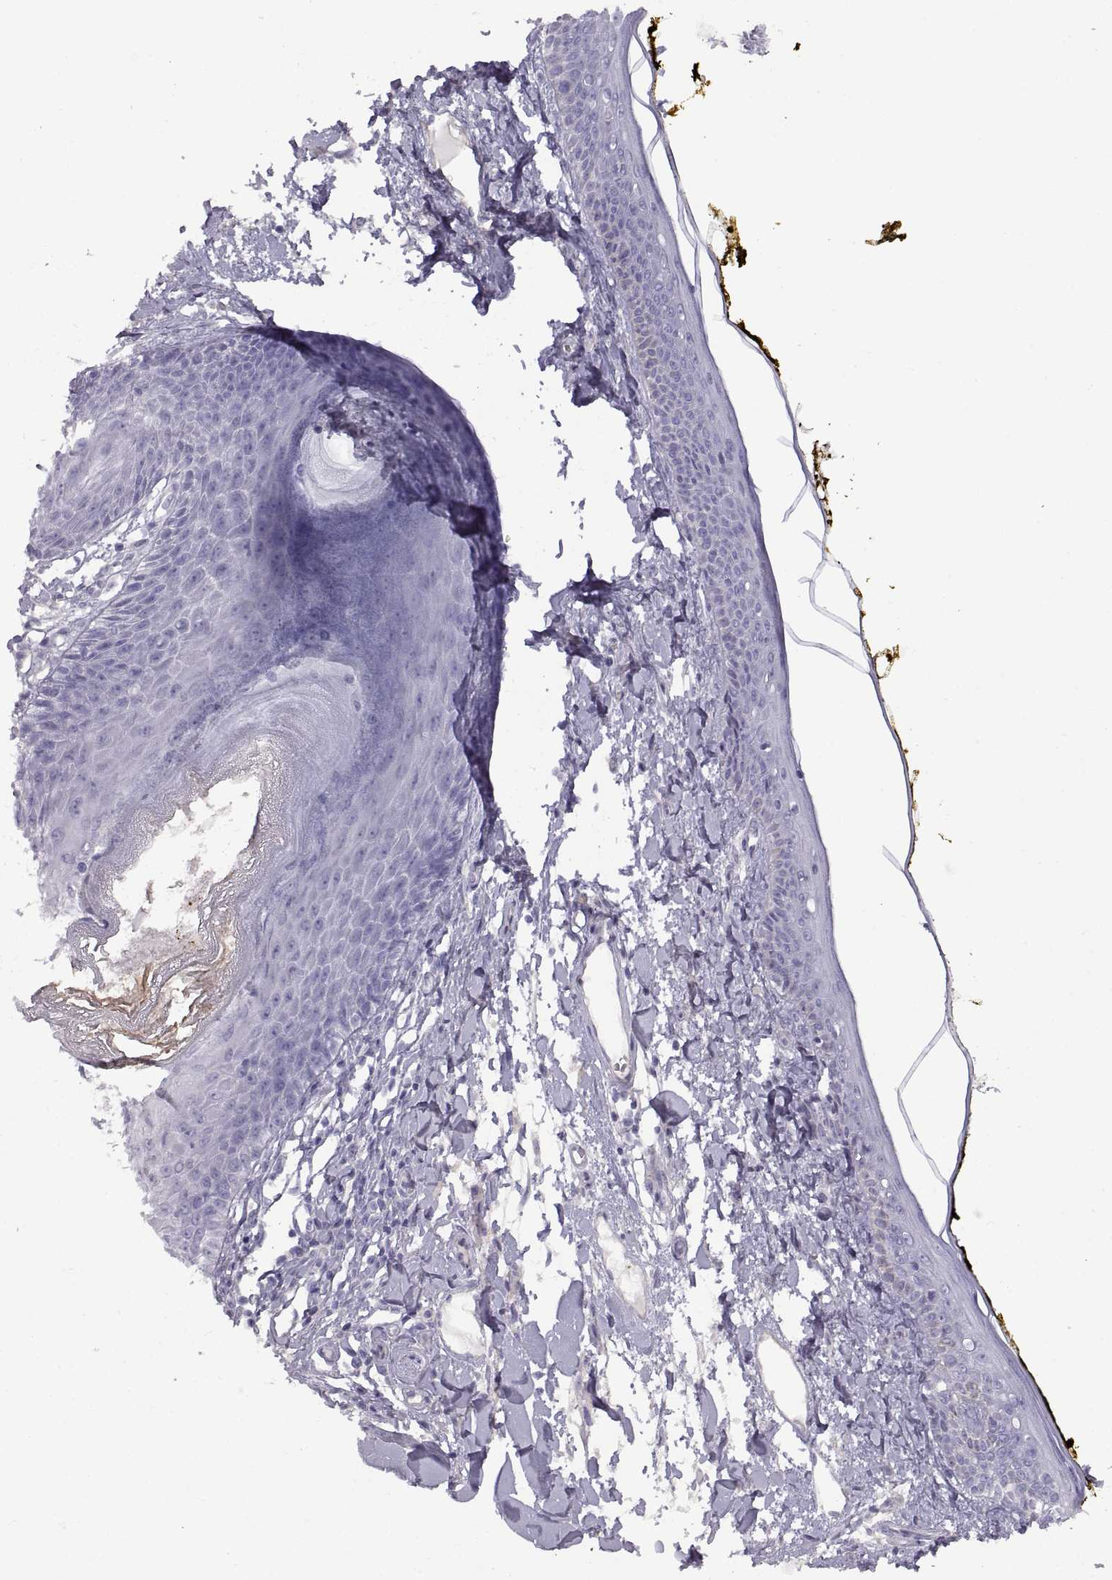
{"staining": {"intensity": "negative", "quantity": "none", "location": "none"}, "tissue": "skin", "cell_type": "Fibroblasts", "image_type": "normal", "snomed": [{"axis": "morphology", "description": "Normal tissue, NOS"}, {"axis": "topography", "description": "Skin"}], "caption": "A micrograph of human skin is negative for staining in fibroblasts. (Stains: DAB (3,3'-diaminobenzidine) immunohistochemistry with hematoxylin counter stain, Microscopy: brightfield microscopy at high magnification).", "gene": "CRYBB3", "patient": {"sex": "male", "age": 76}}